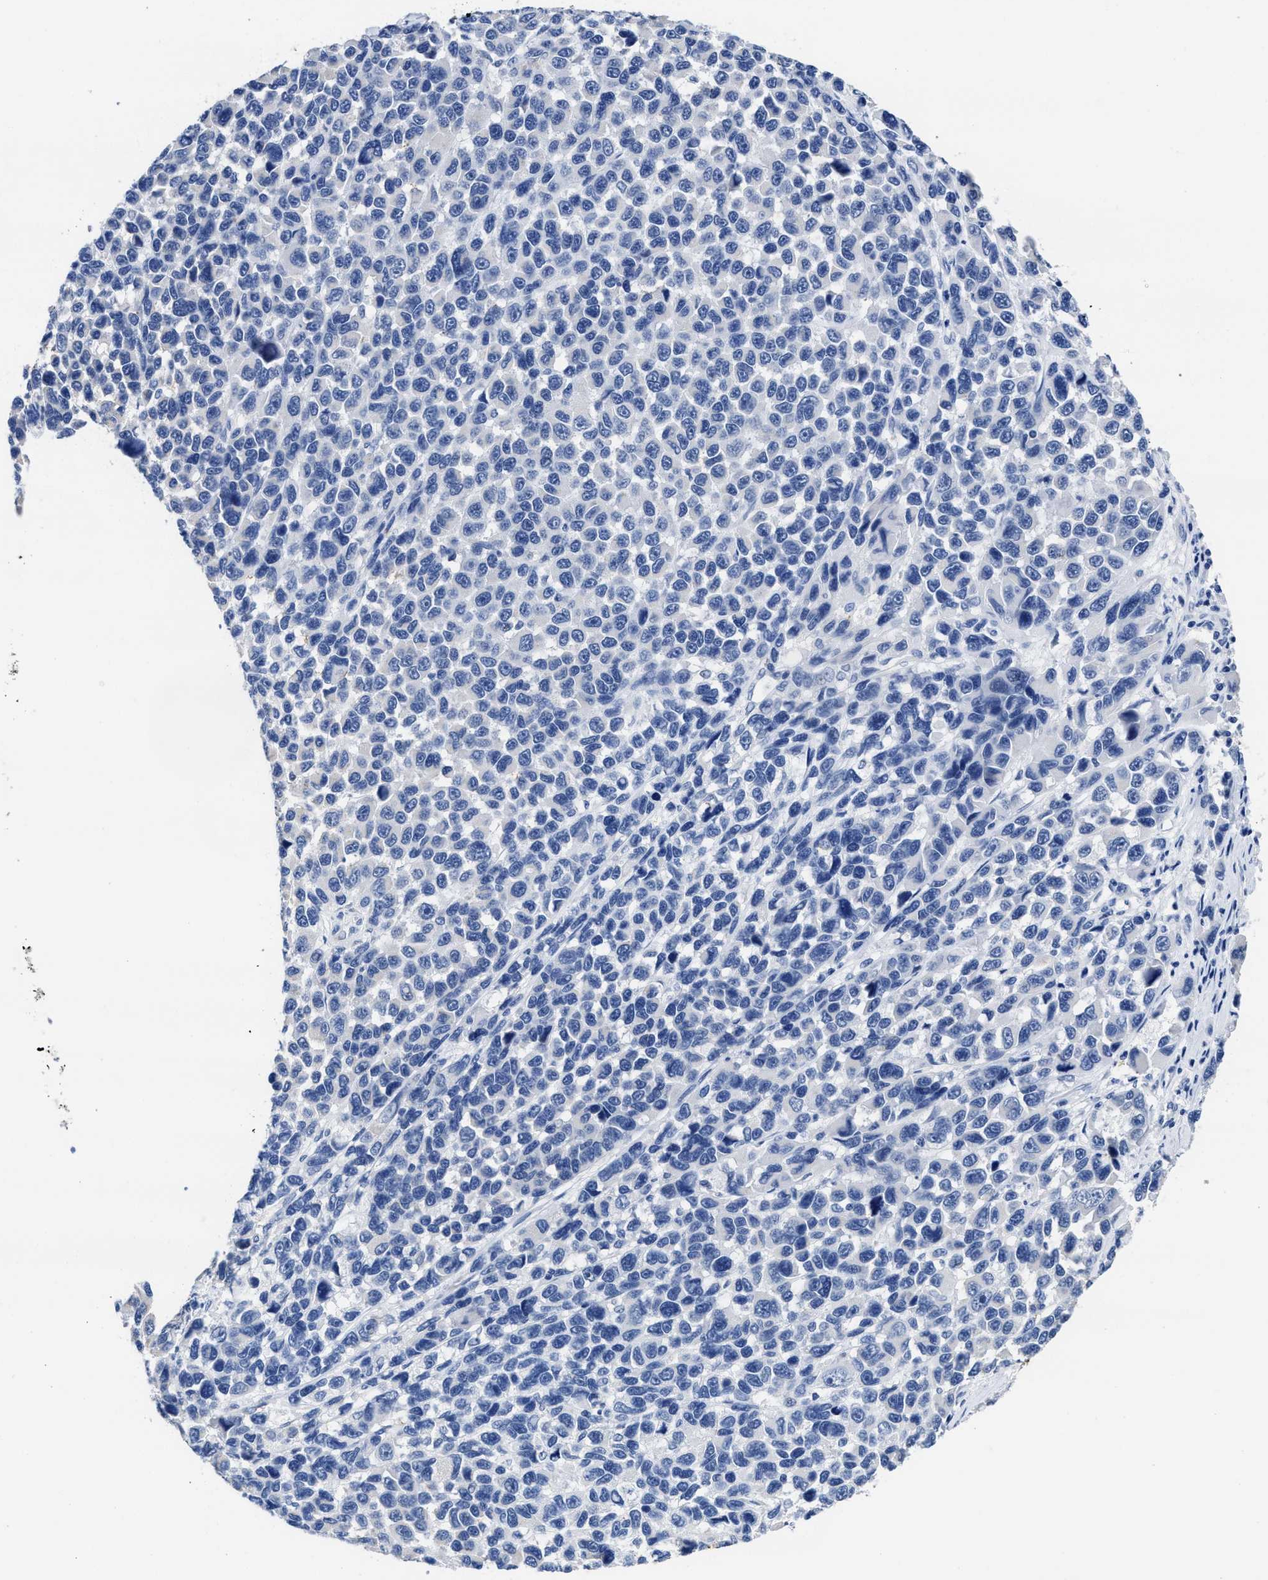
{"staining": {"intensity": "negative", "quantity": "none", "location": "none"}, "tissue": "melanoma", "cell_type": "Tumor cells", "image_type": "cancer", "snomed": [{"axis": "morphology", "description": "Malignant melanoma, NOS"}, {"axis": "topography", "description": "Skin"}], "caption": "DAB (3,3'-diaminobenzidine) immunohistochemical staining of human malignant melanoma shows no significant positivity in tumor cells.", "gene": "HOOK1", "patient": {"sex": "male", "age": 53}}